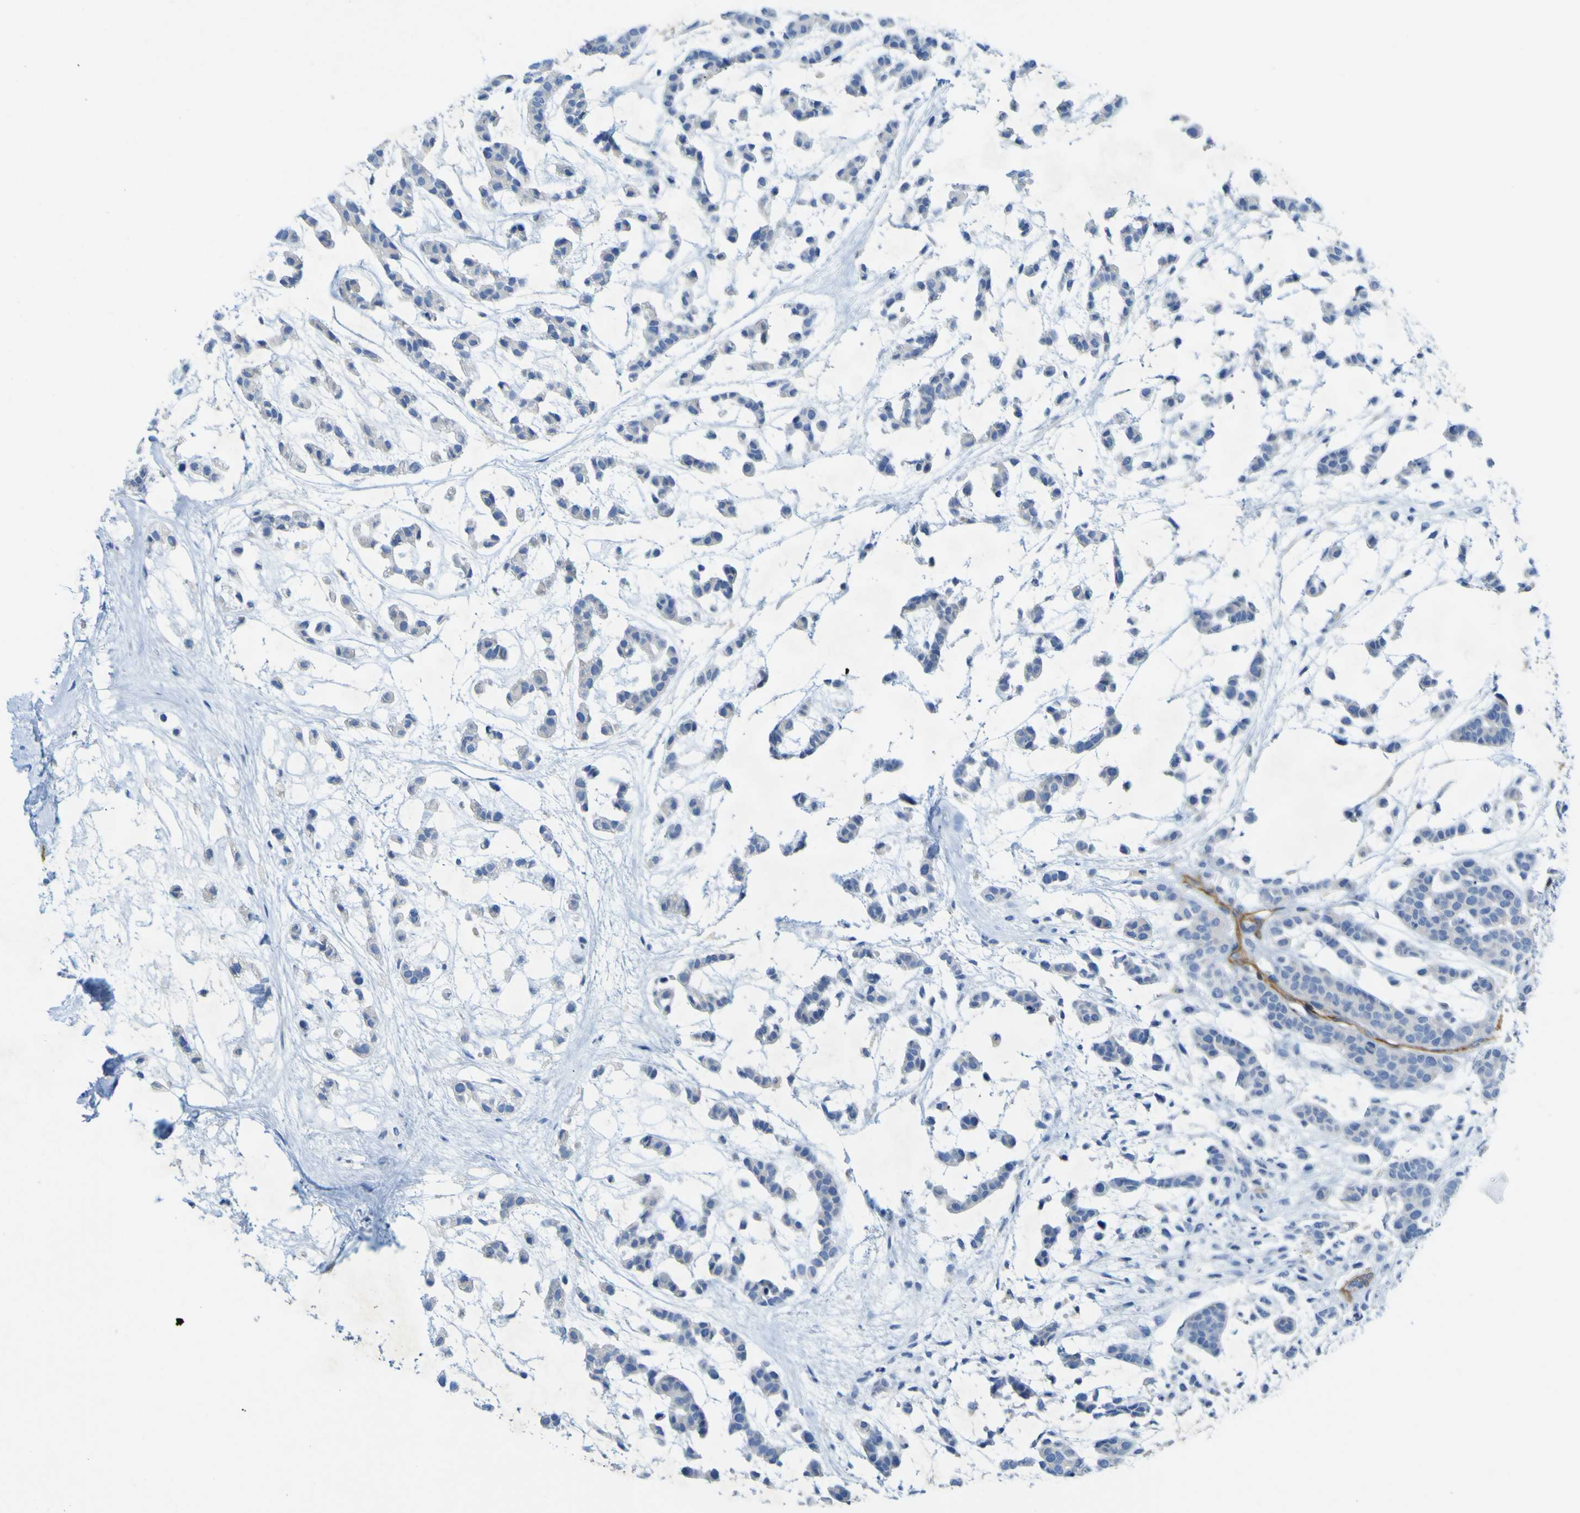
{"staining": {"intensity": "negative", "quantity": "none", "location": "none"}, "tissue": "head and neck cancer", "cell_type": "Tumor cells", "image_type": "cancer", "snomed": [{"axis": "morphology", "description": "Adenocarcinoma, NOS"}, {"axis": "morphology", "description": "Adenoma, NOS"}, {"axis": "topography", "description": "Head-Neck"}], "caption": "Tumor cells show no significant positivity in head and neck cancer.", "gene": "CD93", "patient": {"sex": "female", "age": 55}}